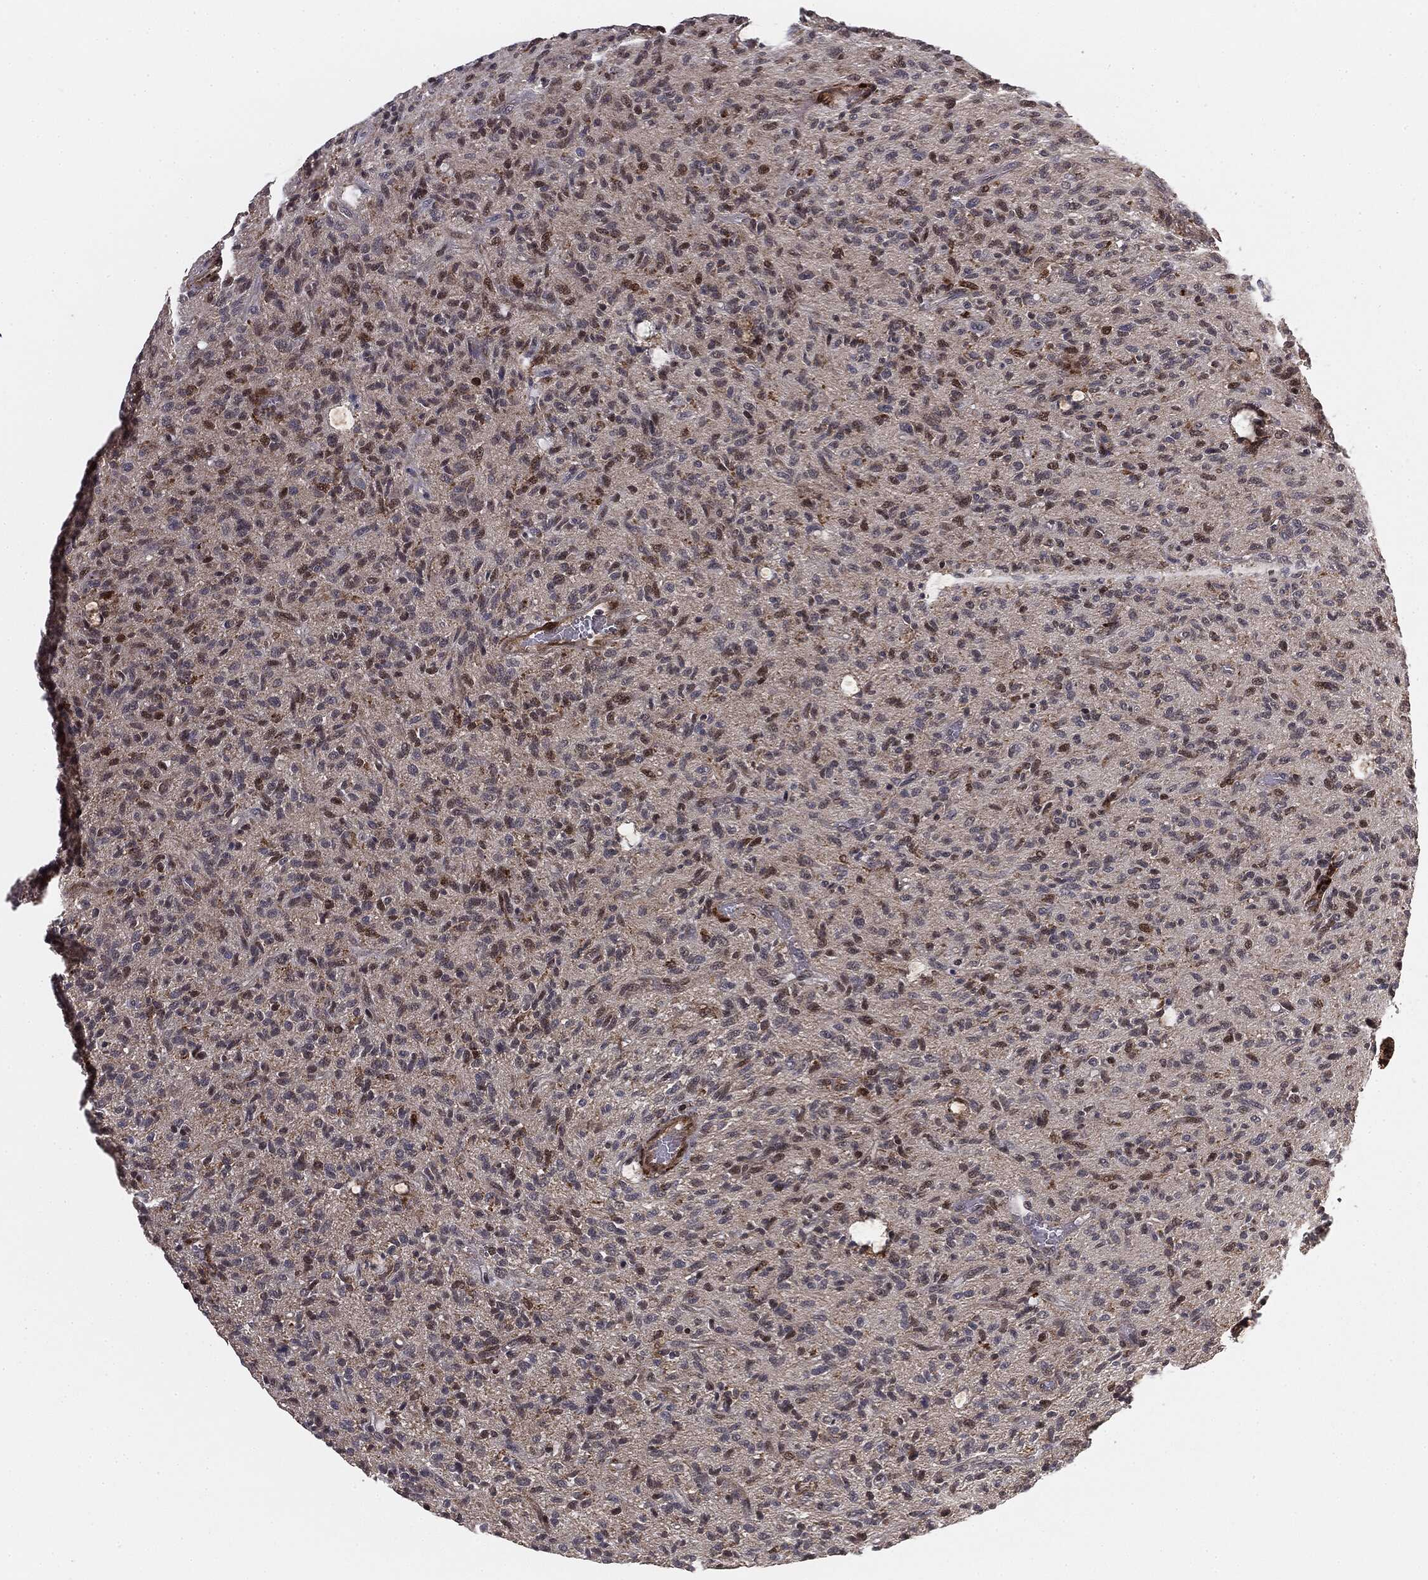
{"staining": {"intensity": "moderate", "quantity": "<25%", "location": "nuclear"}, "tissue": "glioma", "cell_type": "Tumor cells", "image_type": "cancer", "snomed": [{"axis": "morphology", "description": "Glioma, malignant, High grade"}, {"axis": "topography", "description": "Brain"}], "caption": "Immunohistochemistry photomicrograph of neoplastic tissue: glioma stained using immunohistochemistry displays low levels of moderate protein expression localized specifically in the nuclear of tumor cells, appearing as a nuclear brown color.", "gene": "PTEN", "patient": {"sex": "male", "age": 64}}